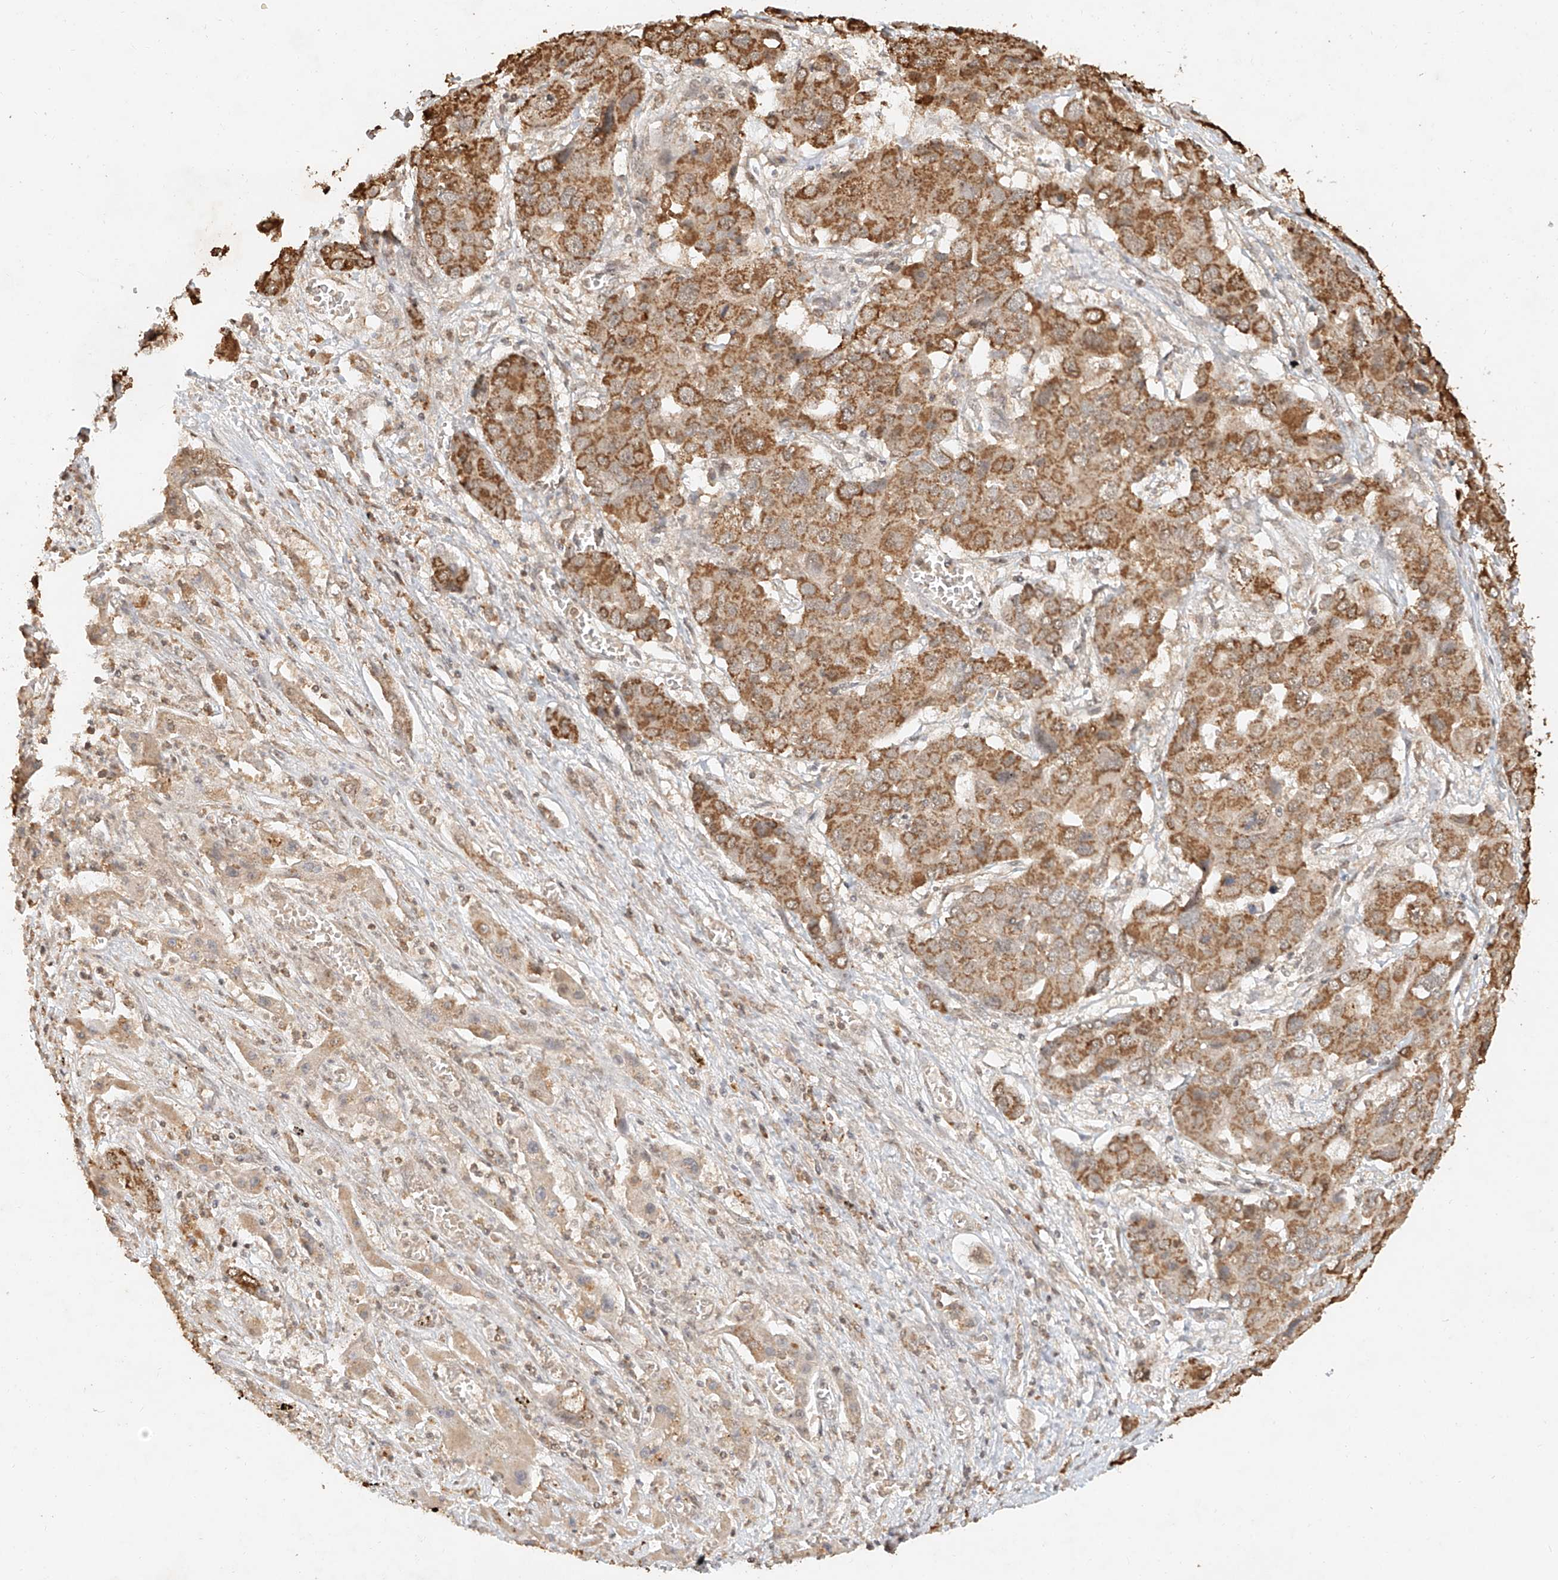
{"staining": {"intensity": "moderate", "quantity": ">75%", "location": "cytoplasmic/membranous"}, "tissue": "liver cancer", "cell_type": "Tumor cells", "image_type": "cancer", "snomed": [{"axis": "morphology", "description": "Cholangiocarcinoma"}, {"axis": "topography", "description": "Liver"}], "caption": "Immunohistochemical staining of liver cancer reveals medium levels of moderate cytoplasmic/membranous protein staining in approximately >75% of tumor cells. (Brightfield microscopy of DAB IHC at high magnification).", "gene": "CXorf58", "patient": {"sex": "male", "age": 67}}